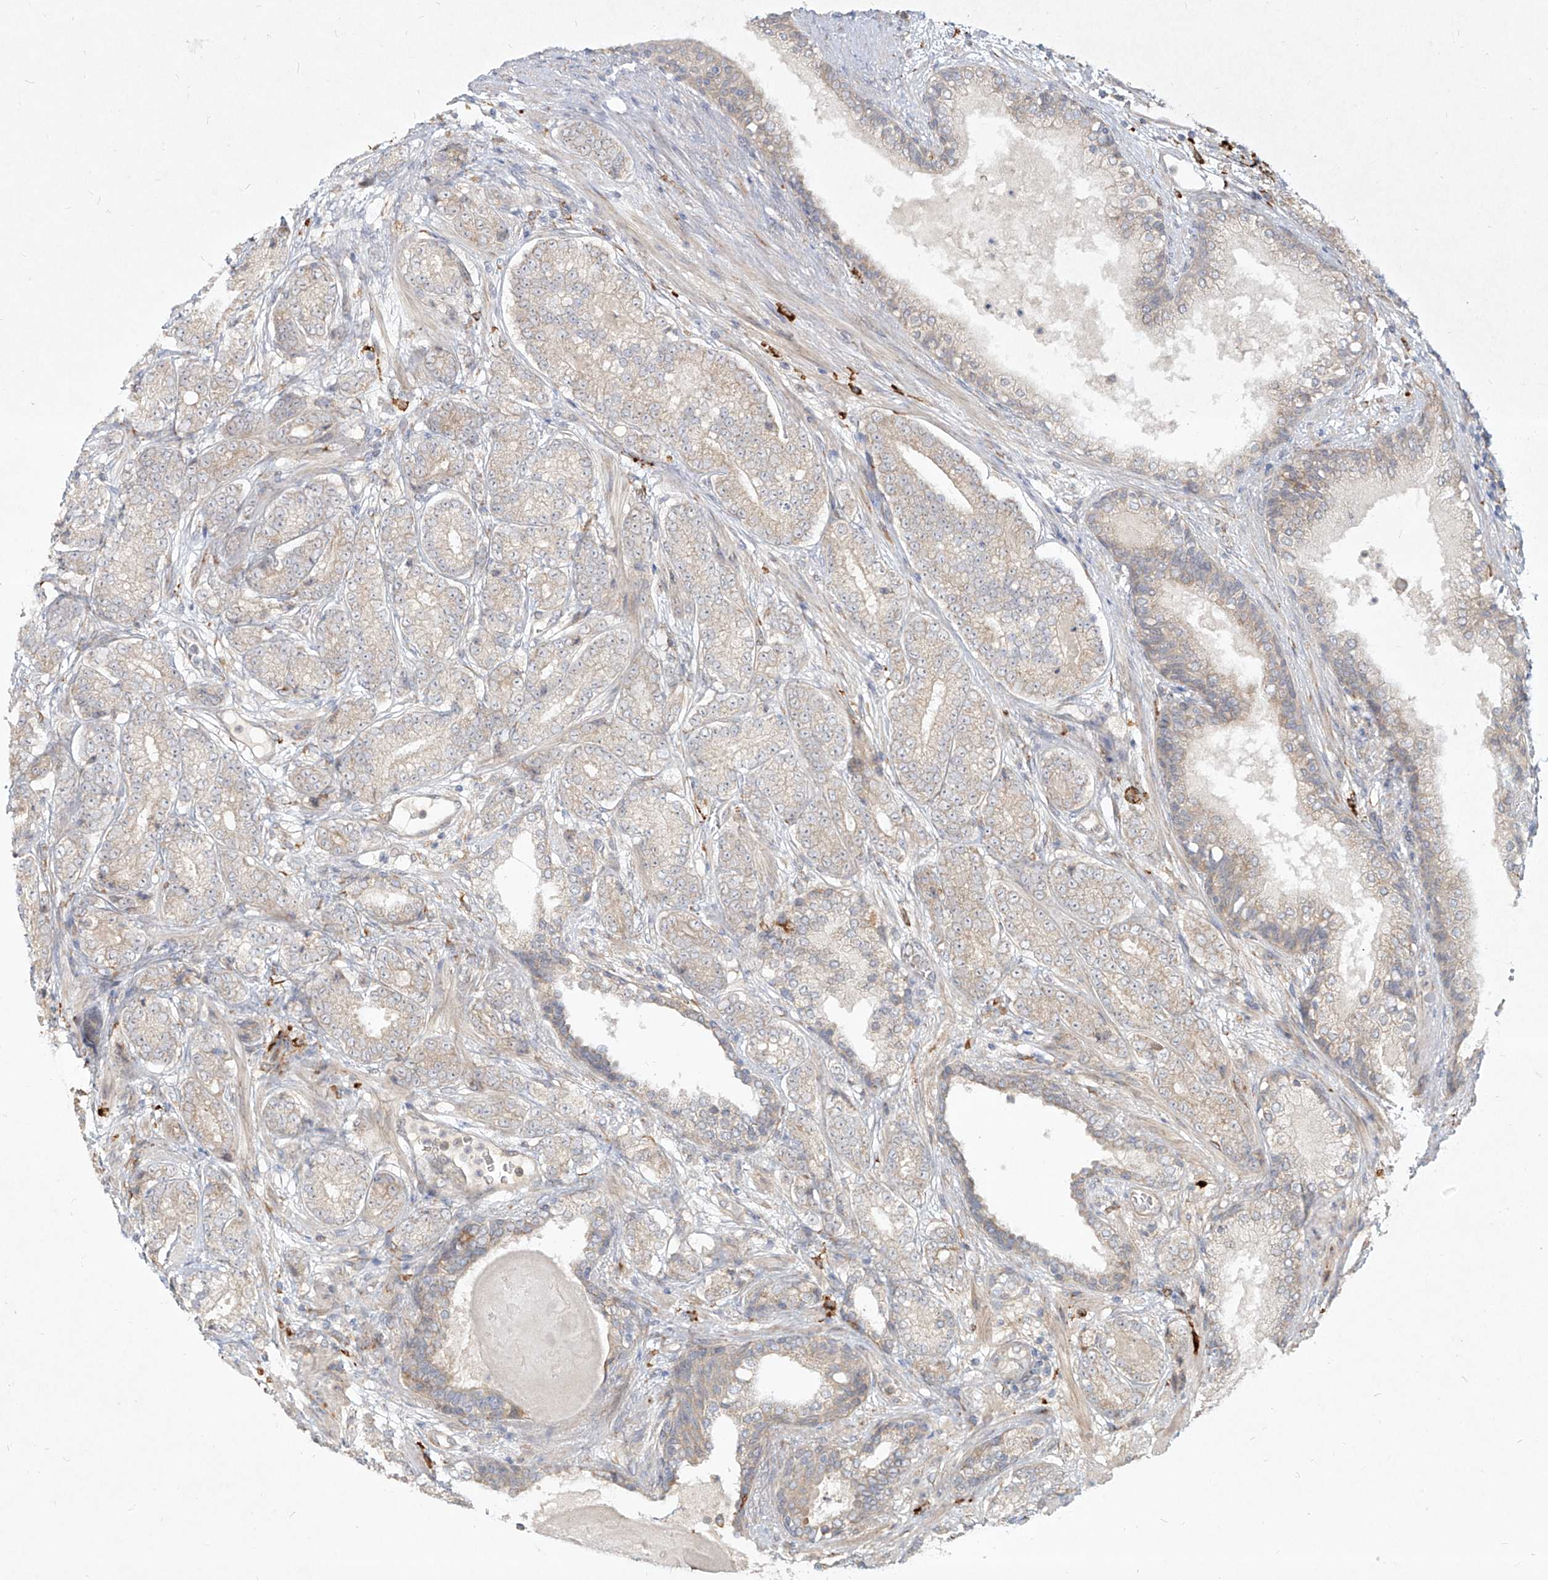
{"staining": {"intensity": "negative", "quantity": "none", "location": "none"}, "tissue": "prostate cancer", "cell_type": "Tumor cells", "image_type": "cancer", "snomed": [{"axis": "morphology", "description": "Adenocarcinoma, High grade"}, {"axis": "topography", "description": "Prostate"}], "caption": "There is no significant expression in tumor cells of prostate high-grade adenocarcinoma. The staining was performed using DAB (3,3'-diaminobenzidine) to visualize the protein expression in brown, while the nuclei were stained in blue with hematoxylin (Magnification: 20x).", "gene": "CD209", "patient": {"sex": "male", "age": 61}}